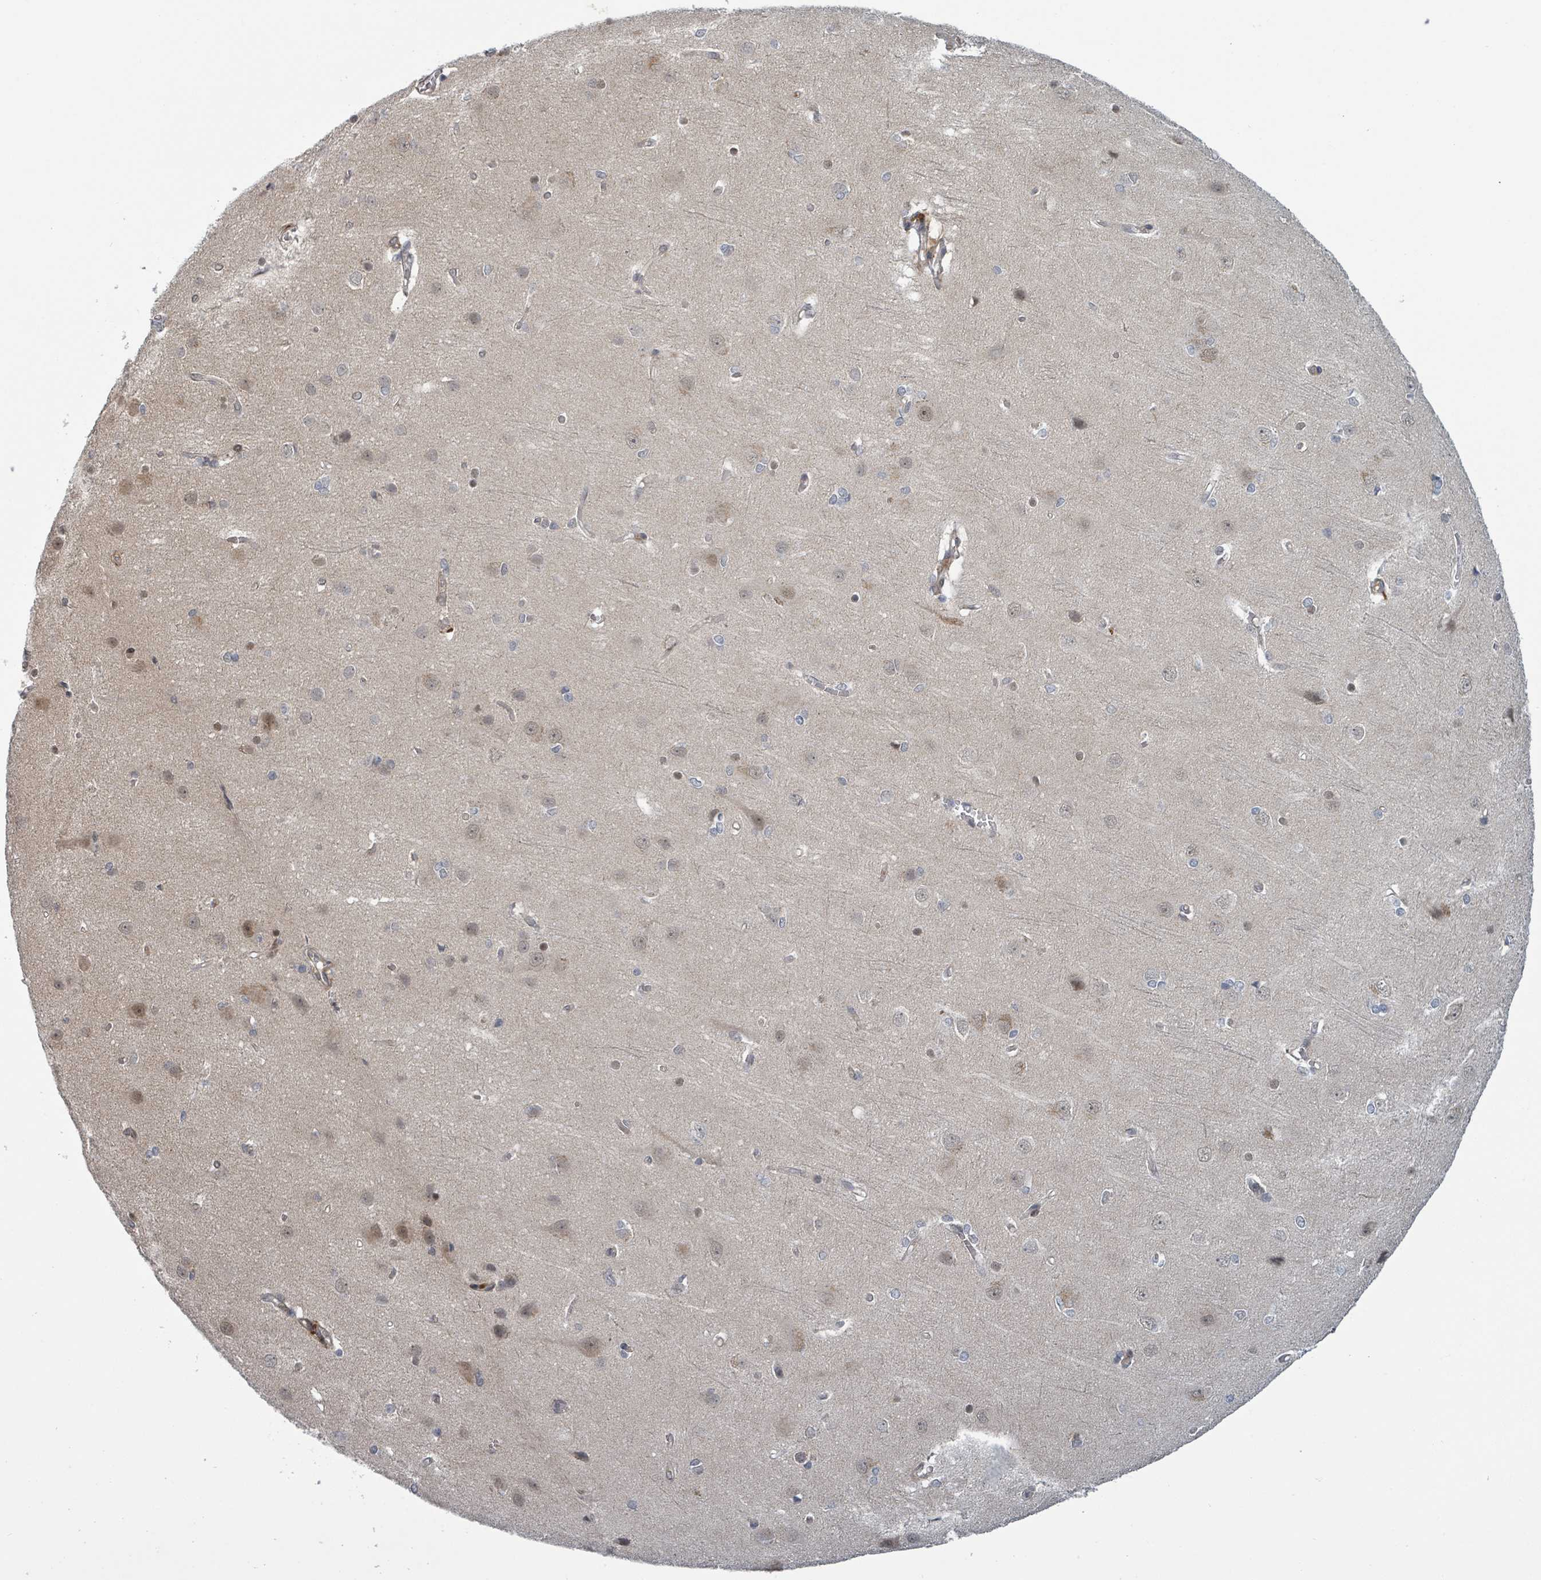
{"staining": {"intensity": "moderate", "quantity": "25%-75%", "location": "cytoplasmic/membranous"}, "tissue": "cerebral cortex", "cell_type": "Endothelial cells", "image_type": "normal", "snomed": [{"axis": "morphology", "description": "Normal tissue, NOS"}, {"axis": "topography", "description": "Cerebral cortex"}], "caption": "Cerebral cortex was stained to show a protein in brown. There is medium levels of moderate cytoplasmic/membranous staining in about 25%-75% of endothelial cells. (brown staining indicates protein expression, while blue staining denotes nuclei).", "gene": "GTF3C1", "patient": {"sex": "male", "age": 37}}